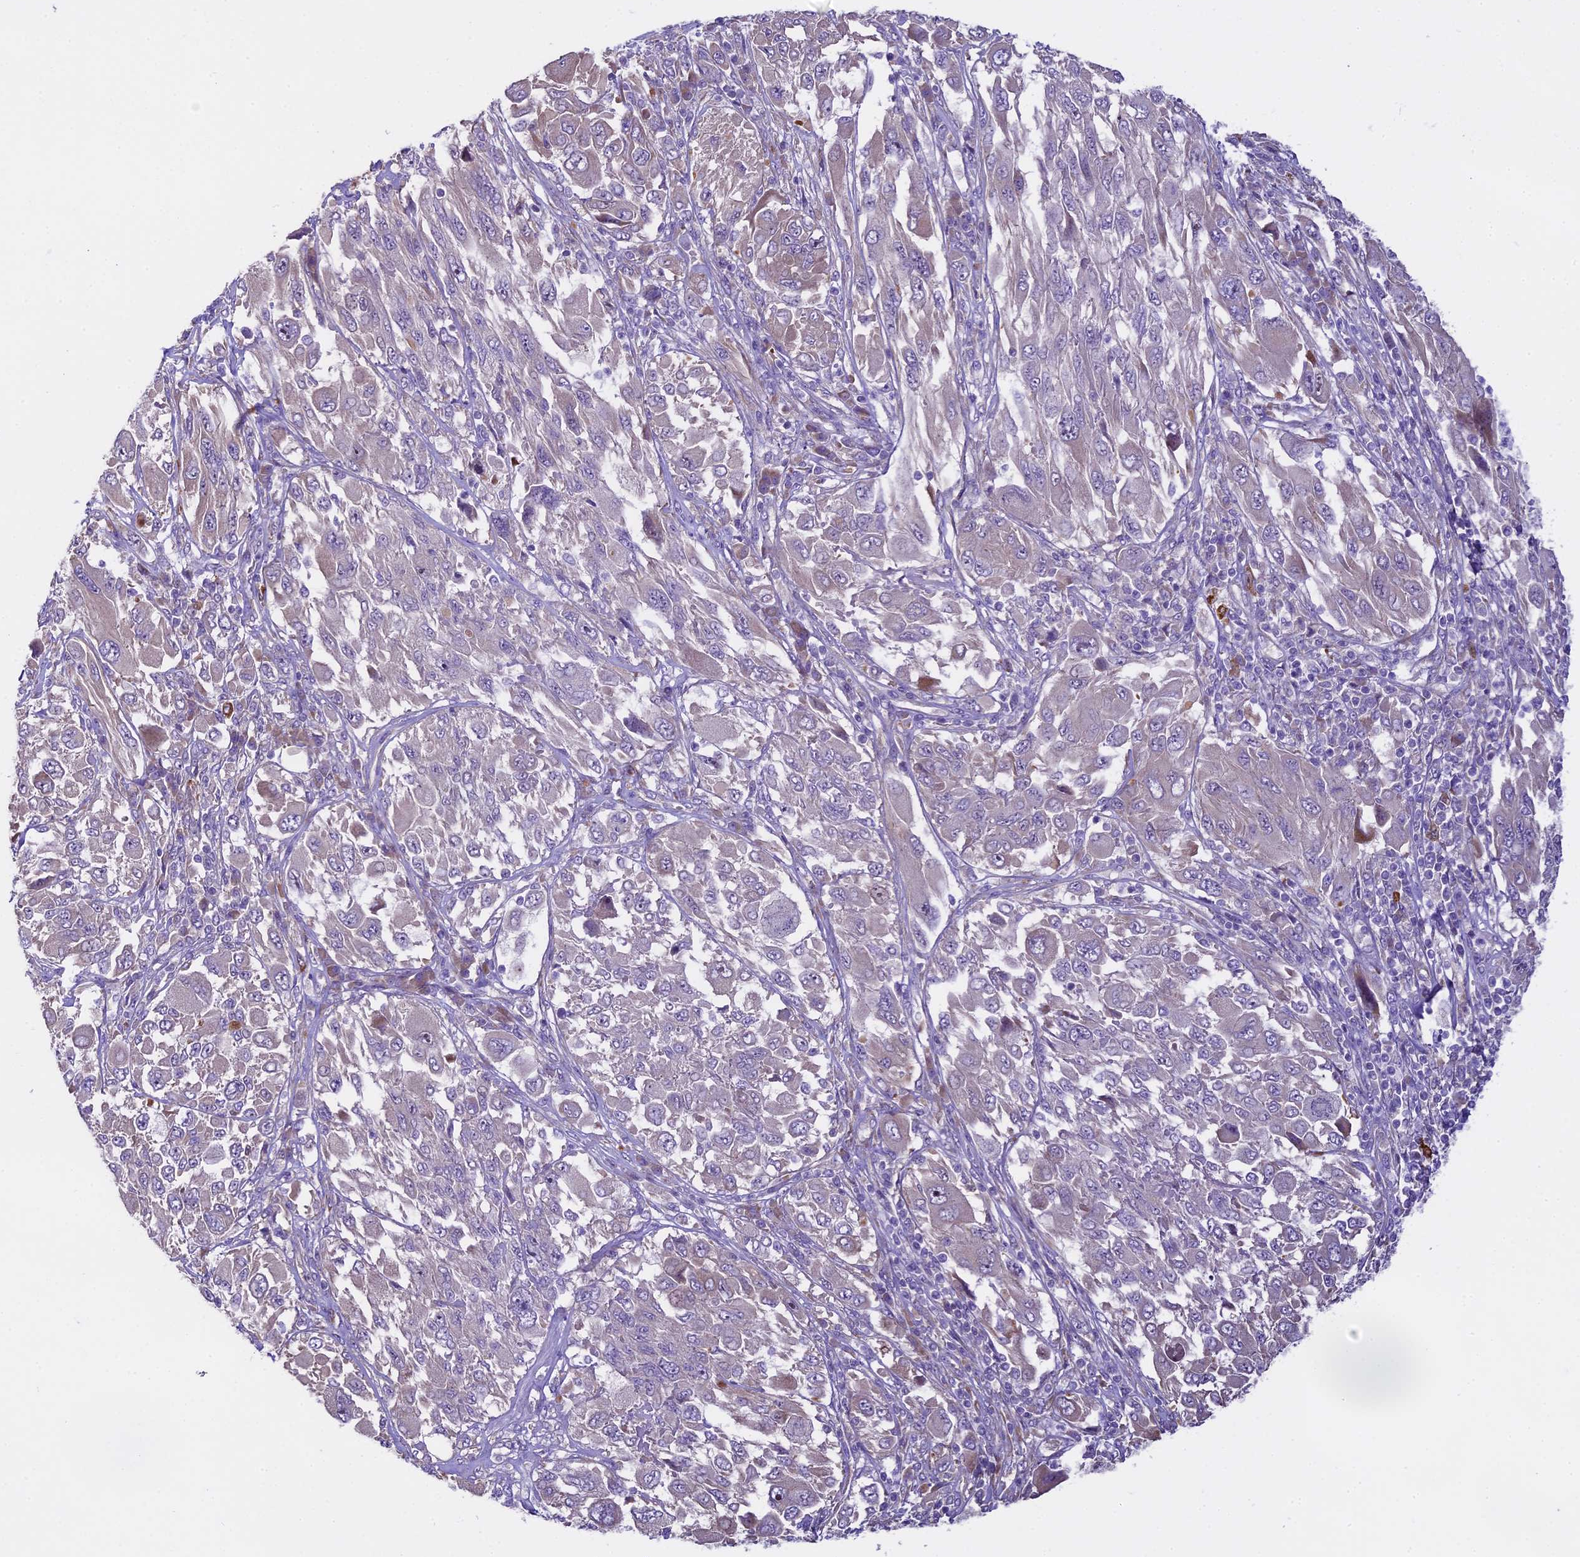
{"staining": {"intensity": "weak", "quantity": "25%-75%", "location": "cytoplasmic/membranous"}, "tissue": "melanoma", "cell_type": "Tumor cells", "image_type": "cancer", "snomed": [{"axis": "morphology", "description": "Malignant melanoma, NOS"}, {"axis": "topography", "description": "Skin"}], "caption": "Tumor cells display low levels of weak cytoplasmic/membranous staining in about 25%-75% of cells in malignant melanoma. Immunohistochemistry (ihc) stains the protein in brown and the nuclei are stained blue.", "gene": "SPIRE1", "patient": {"sex": "female", "age": 91}}